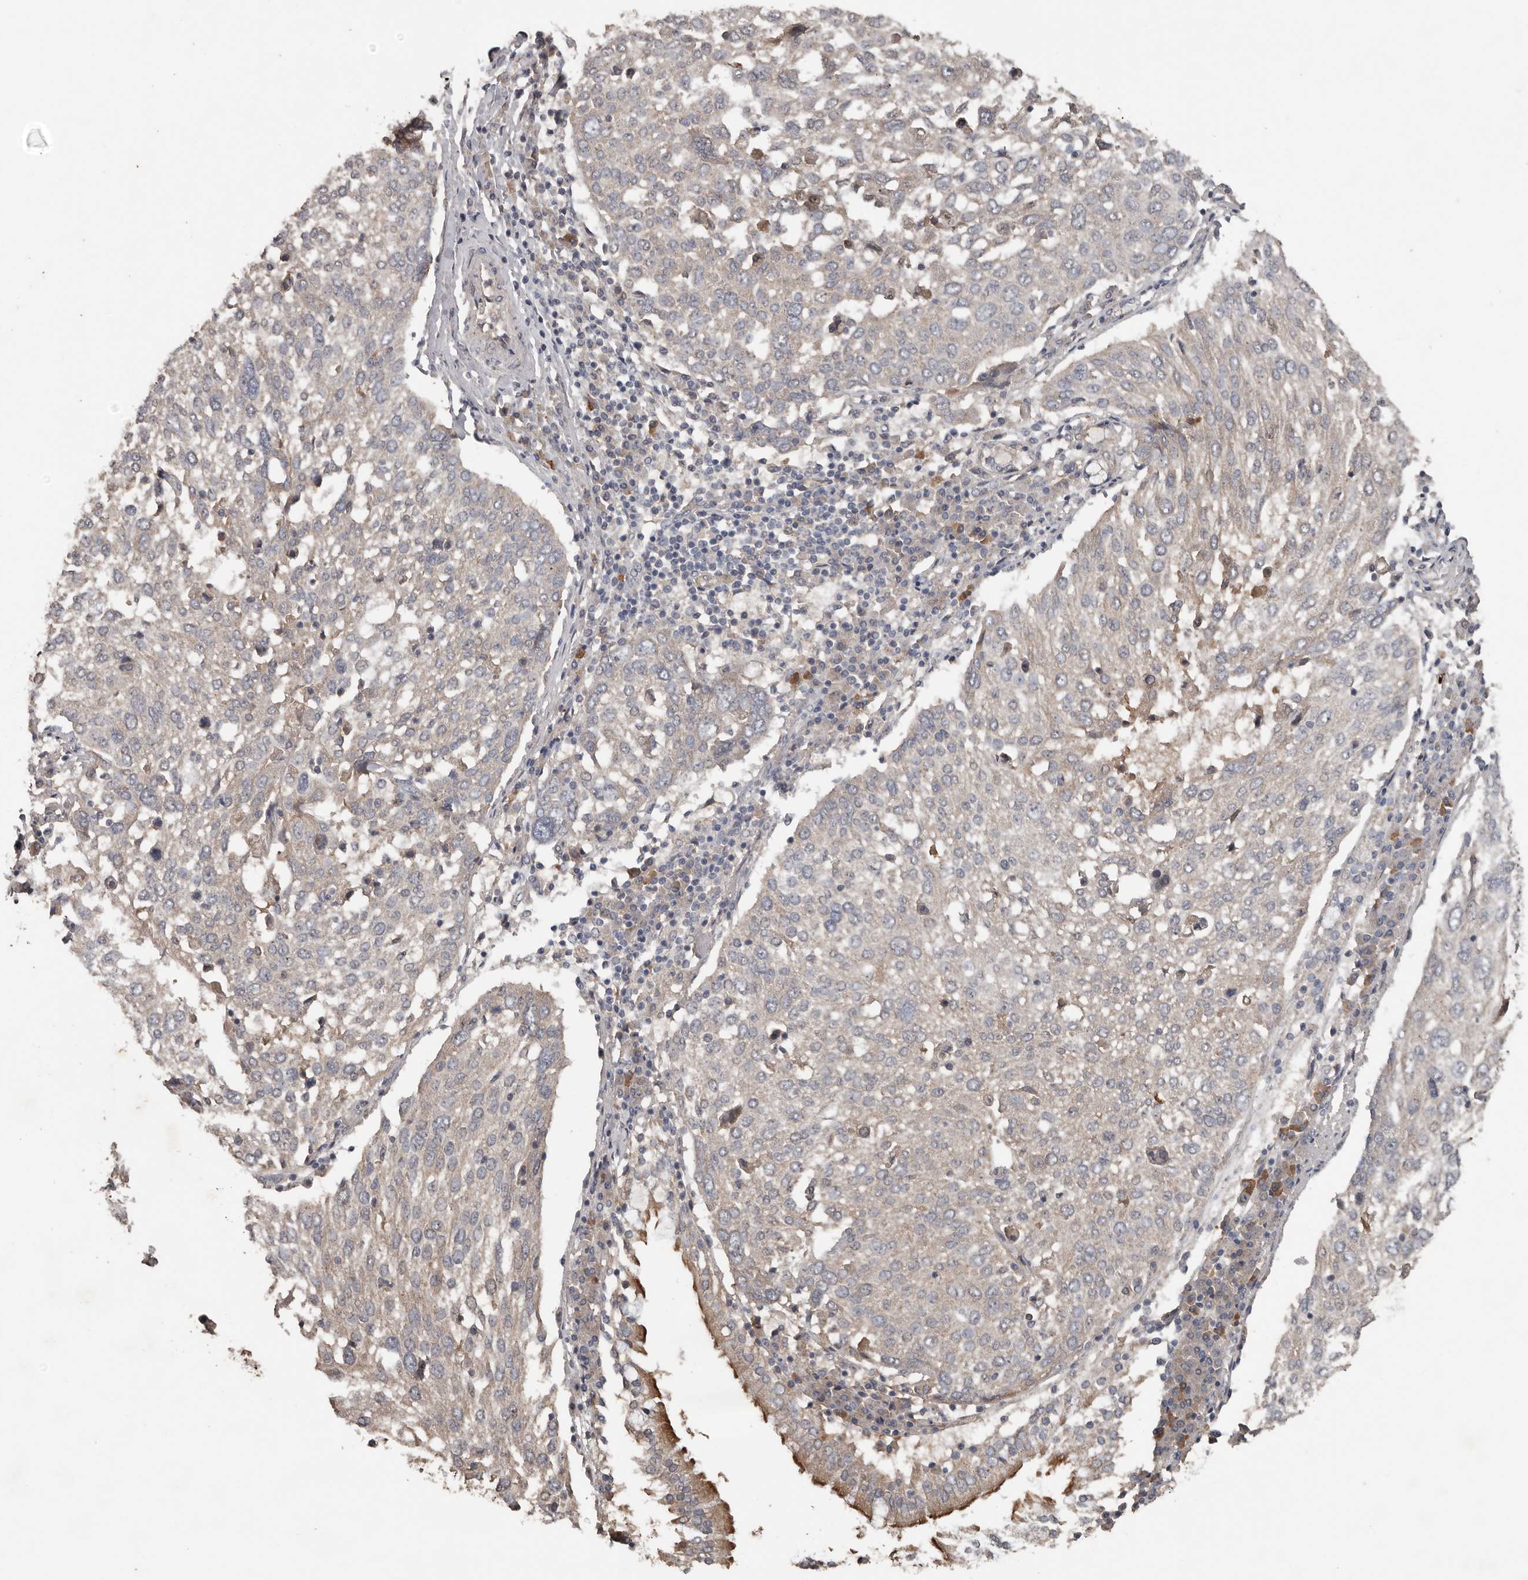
{"staining": {"intensity": "weak", "quantity": "<25%", "location": "cytoplasmic/membranous"}, "tissue": "lung cancer", "cell_type": "Tumor cells", "image_type": "cancer", "snomed": [{"axis": "morphology", "description": "Squamous cell carcinoma, NOS"}, {"axis": "topography", "description": "Lung"}], "caption": "Lung squamous cell carcinoma stained for a protein using IHC exhibits no positivity tumor cells.", "gene": "HYAL4", "patient": {"sex": "male", "age": 65}}